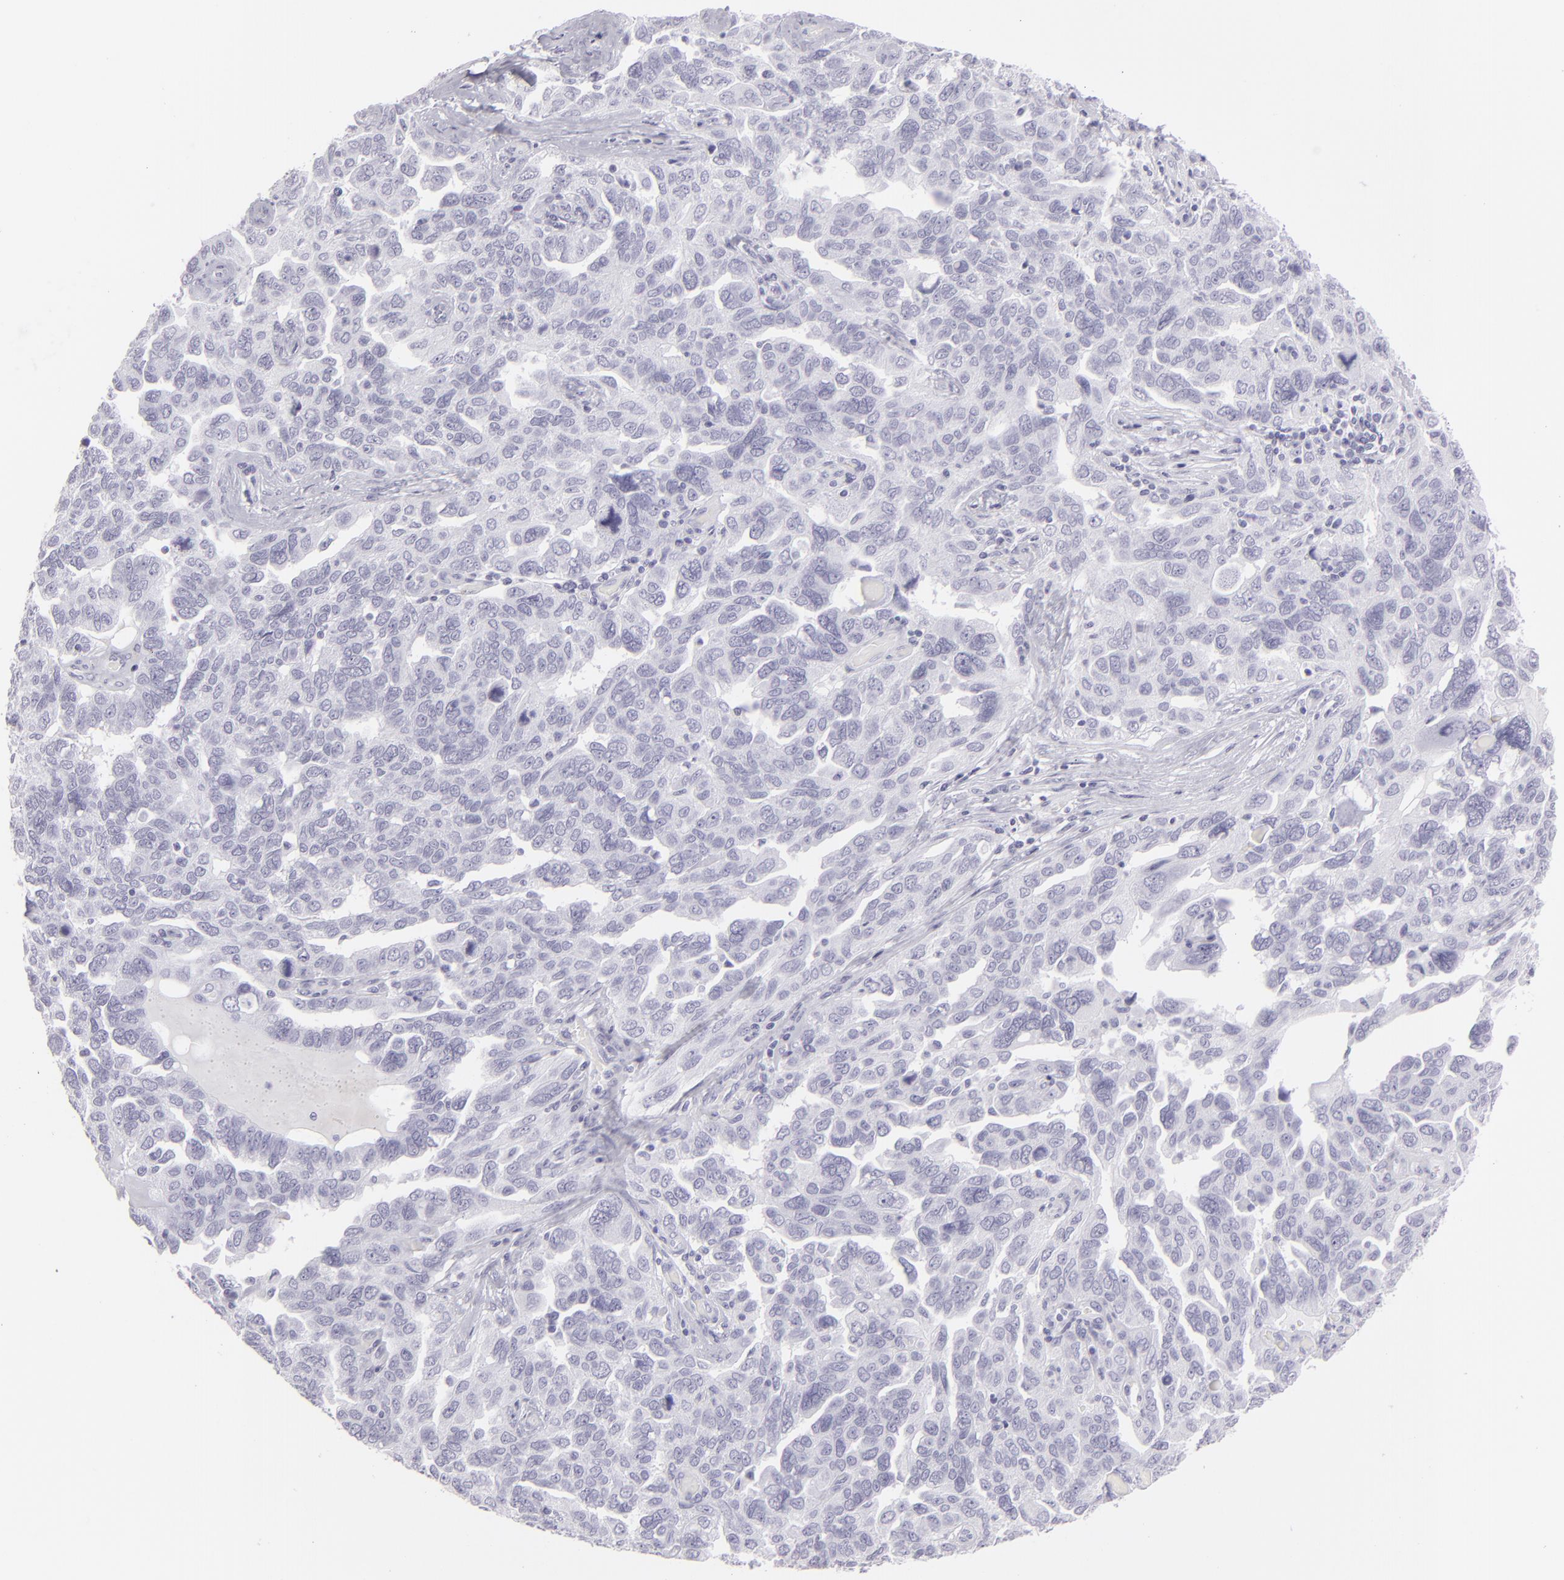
{"staining": {"intensity": "negative", "quantity": "none", "location": "none"}, "tissue": "ovarian cancer", "cell_type": "Tumor cells", "image_type": "cancer", "snomed": [{"axis": "morphology", "description": "Cystadenocarcinoma, serous, NOS"}, {"axis": "topography", "description": "Ovary"}], "caption": "Human ovarian cancer stained for a protein using IHC reveals no positivity in tumor cells.", "gene": "FLG", "patient": {"sex": "female", "age": 64}}